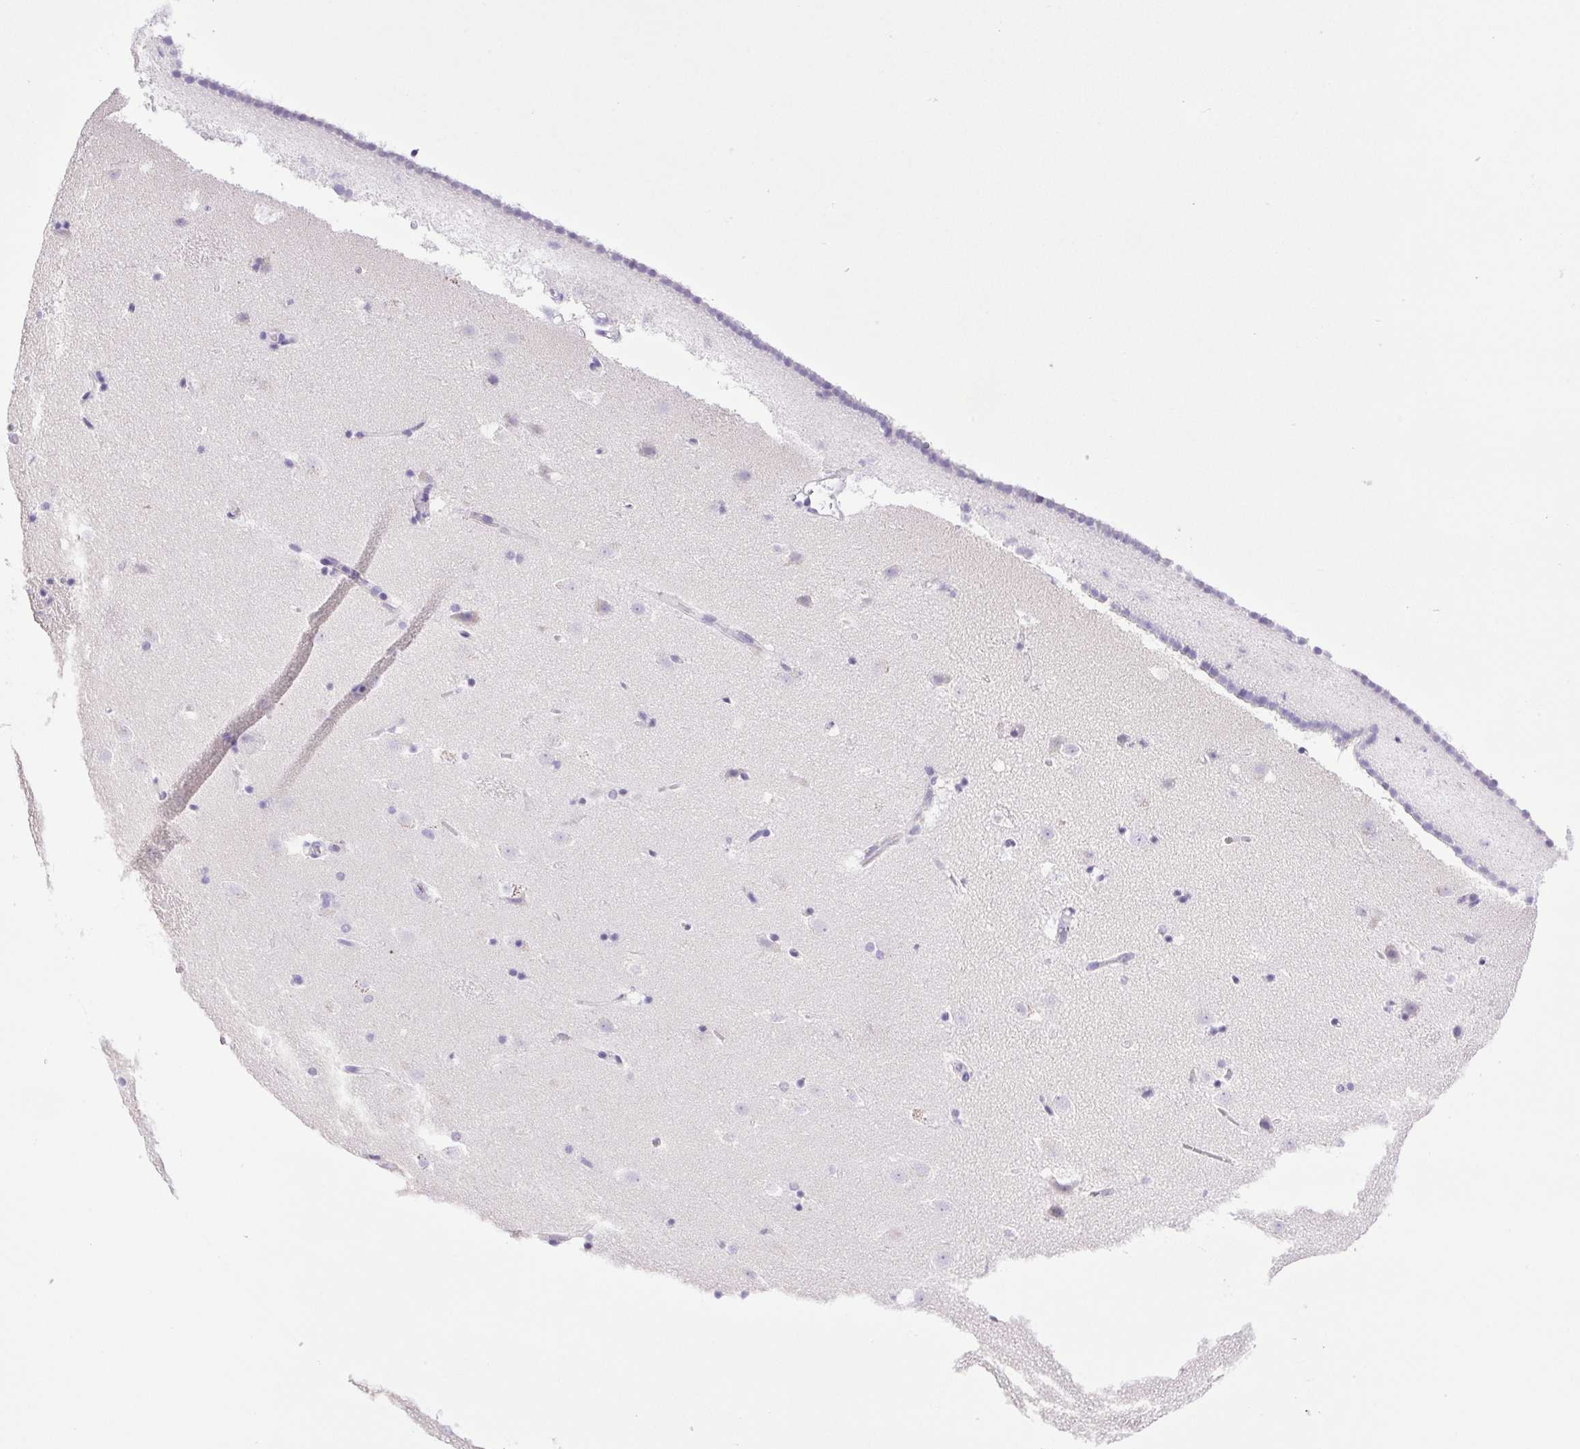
{"staining": {"intensity": "negative", "quantity": "none", "location": "none"}, "tissue": "caudate", "cell_type": "Glial cells", "image_type": "normal", "snomed": [{"axis": "morphology", "description": "Normal tissue, NOS"}, {"axis": "topography", "description": "Lateral ventricle wall"}], "caption": "DAB immunohistochemical staining of normal caudate exhibits no significant positivity in glial cells. The staining was performed using DAB (3,3'-diaminobenzidine) to visualize the protein expression in brown, while the nuclei were stained in blue with hematoxylin (Magnification: 20x).", "gene": "CDSN", "patient": {"sex": "male", "age": 37}}